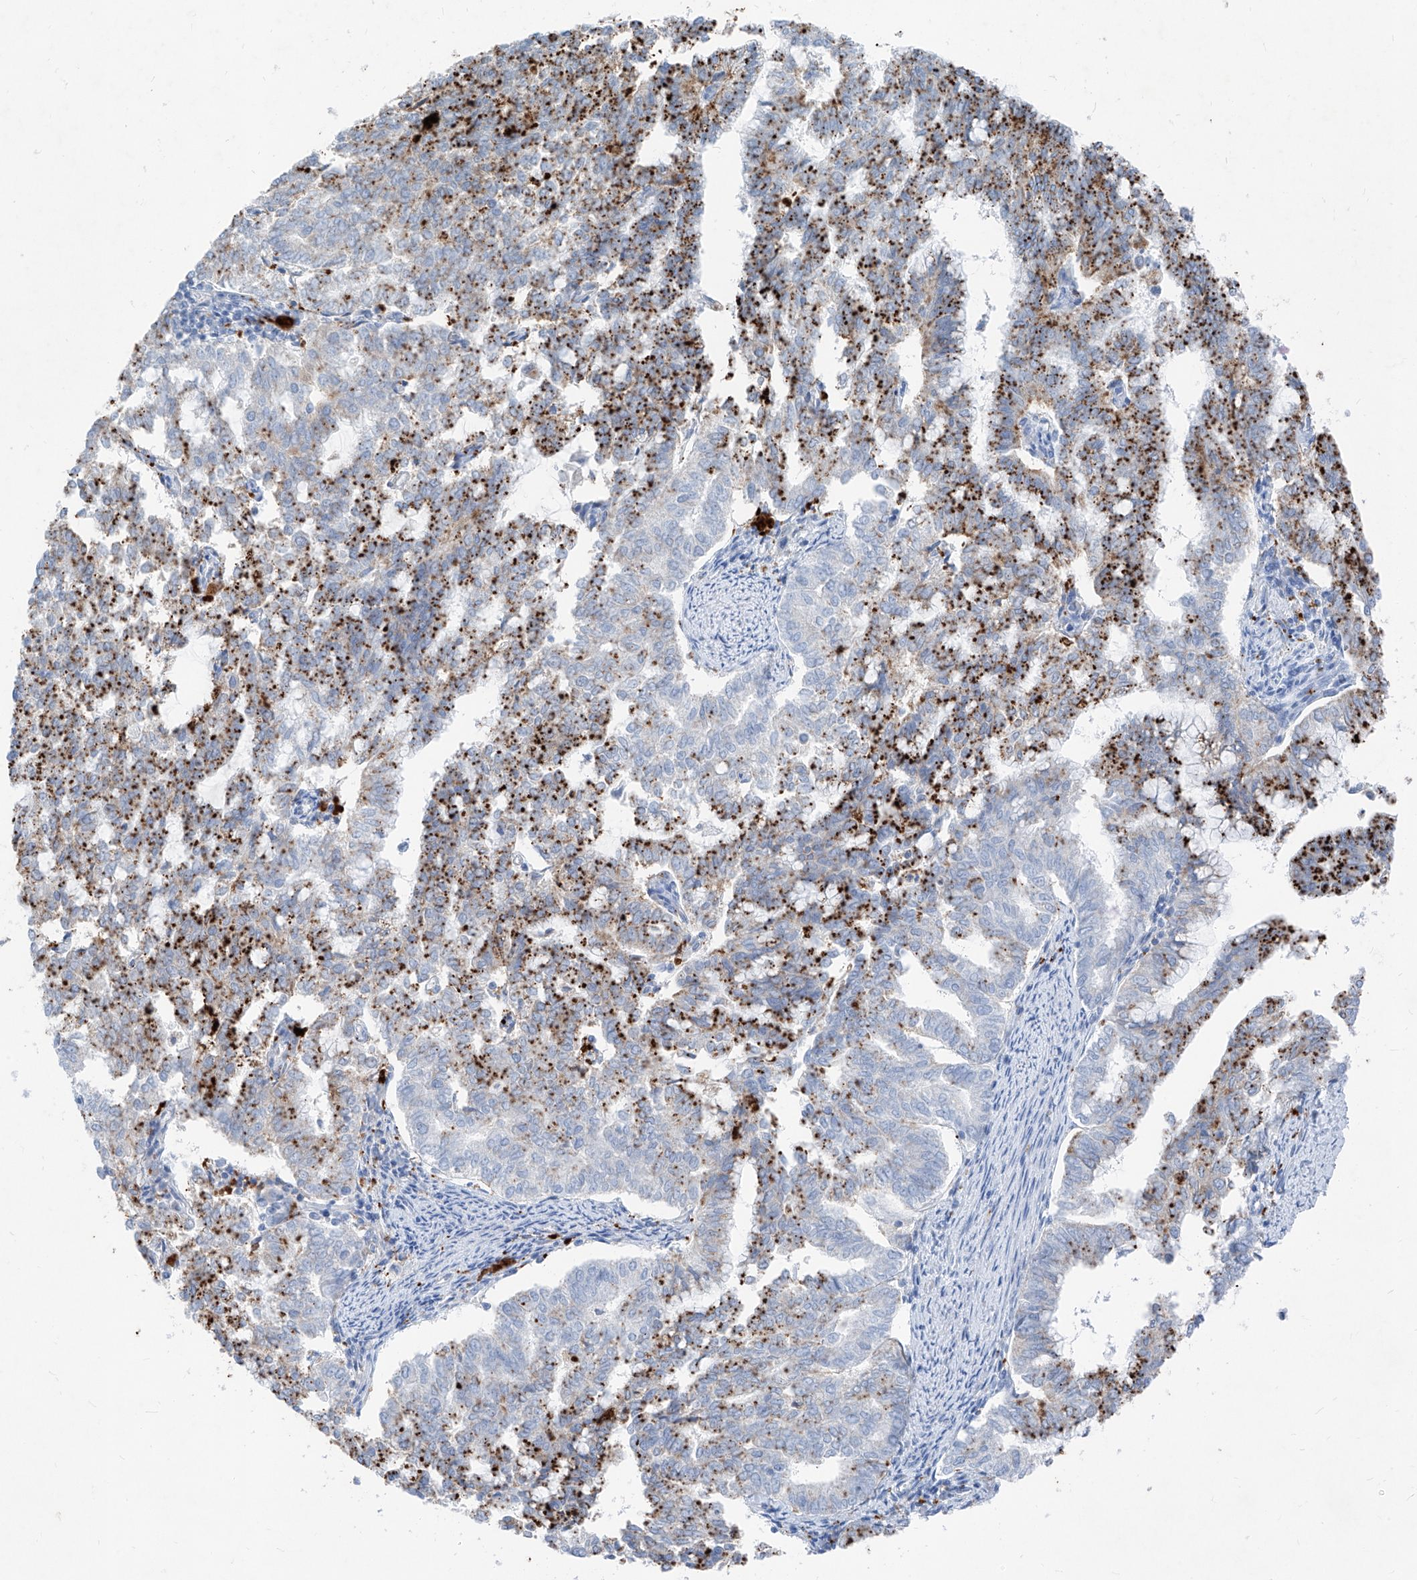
{"staining": {"intensity": "strong", "quantity": "25%-75%", "location": "cytoplasmic/membranous"}, "tissue": "endometrial cancer", "cell_type": "Tumor cells", "image_type": "cancer", "snomed": [{"axis": "morphology", "description": "Adenocarcinoma, NOS"}, {"axis": "topography", "description": "Endometrium"}], "caption": "Brown immunohistochemical staining in adenocarcinoma (endometrial) reveals strong cytoplasmic/membranous positivity in about 25%-75% of tumor cells. (brown staining indicates protein expression, while blue staining denotes nuclei).", "gene": "GPR137C", "patient": {"sex": "female", "age": 79}}